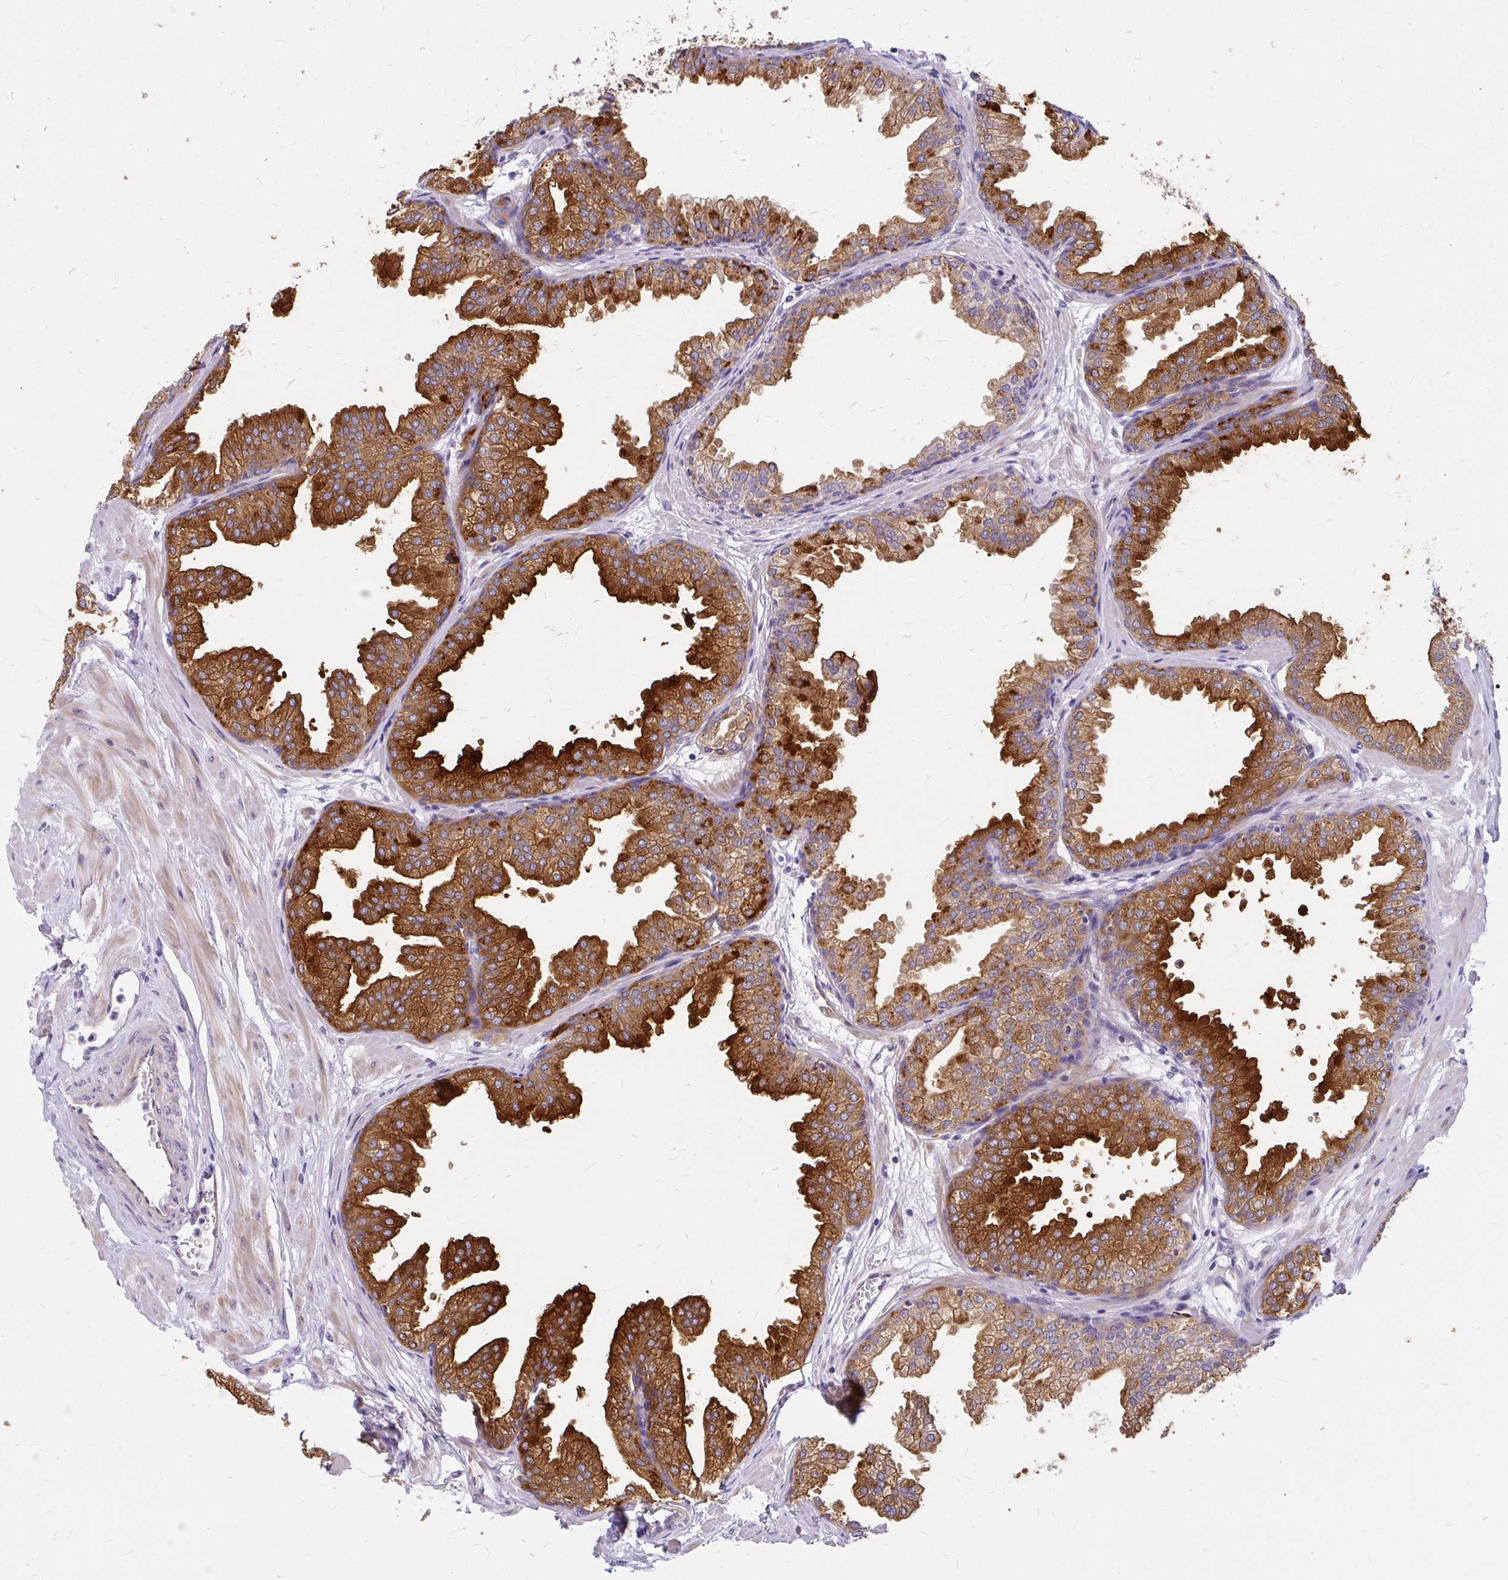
{"staining": {"intensity": "strong", "quantity": ">75%", "location": "cytoplasmic/membranous,nuclear"}, "tissue": "prostate", "cell_type": "Glandular cells", "image_type": "normal", "snomed": [{"axis": "morphology", "description": "Normal tissue, NOS"}, {"axis": "topography", "description": "Prostate"}], "caption": "Immunohistochemistry (DAB) staining of normal prostate demonstrates strong cytoplasmic/membranous,nuclear protein staining in approximately >75% of glandular cells.", "gene": "FAM83C", "patient": {"sex": "male", "age": 37}}